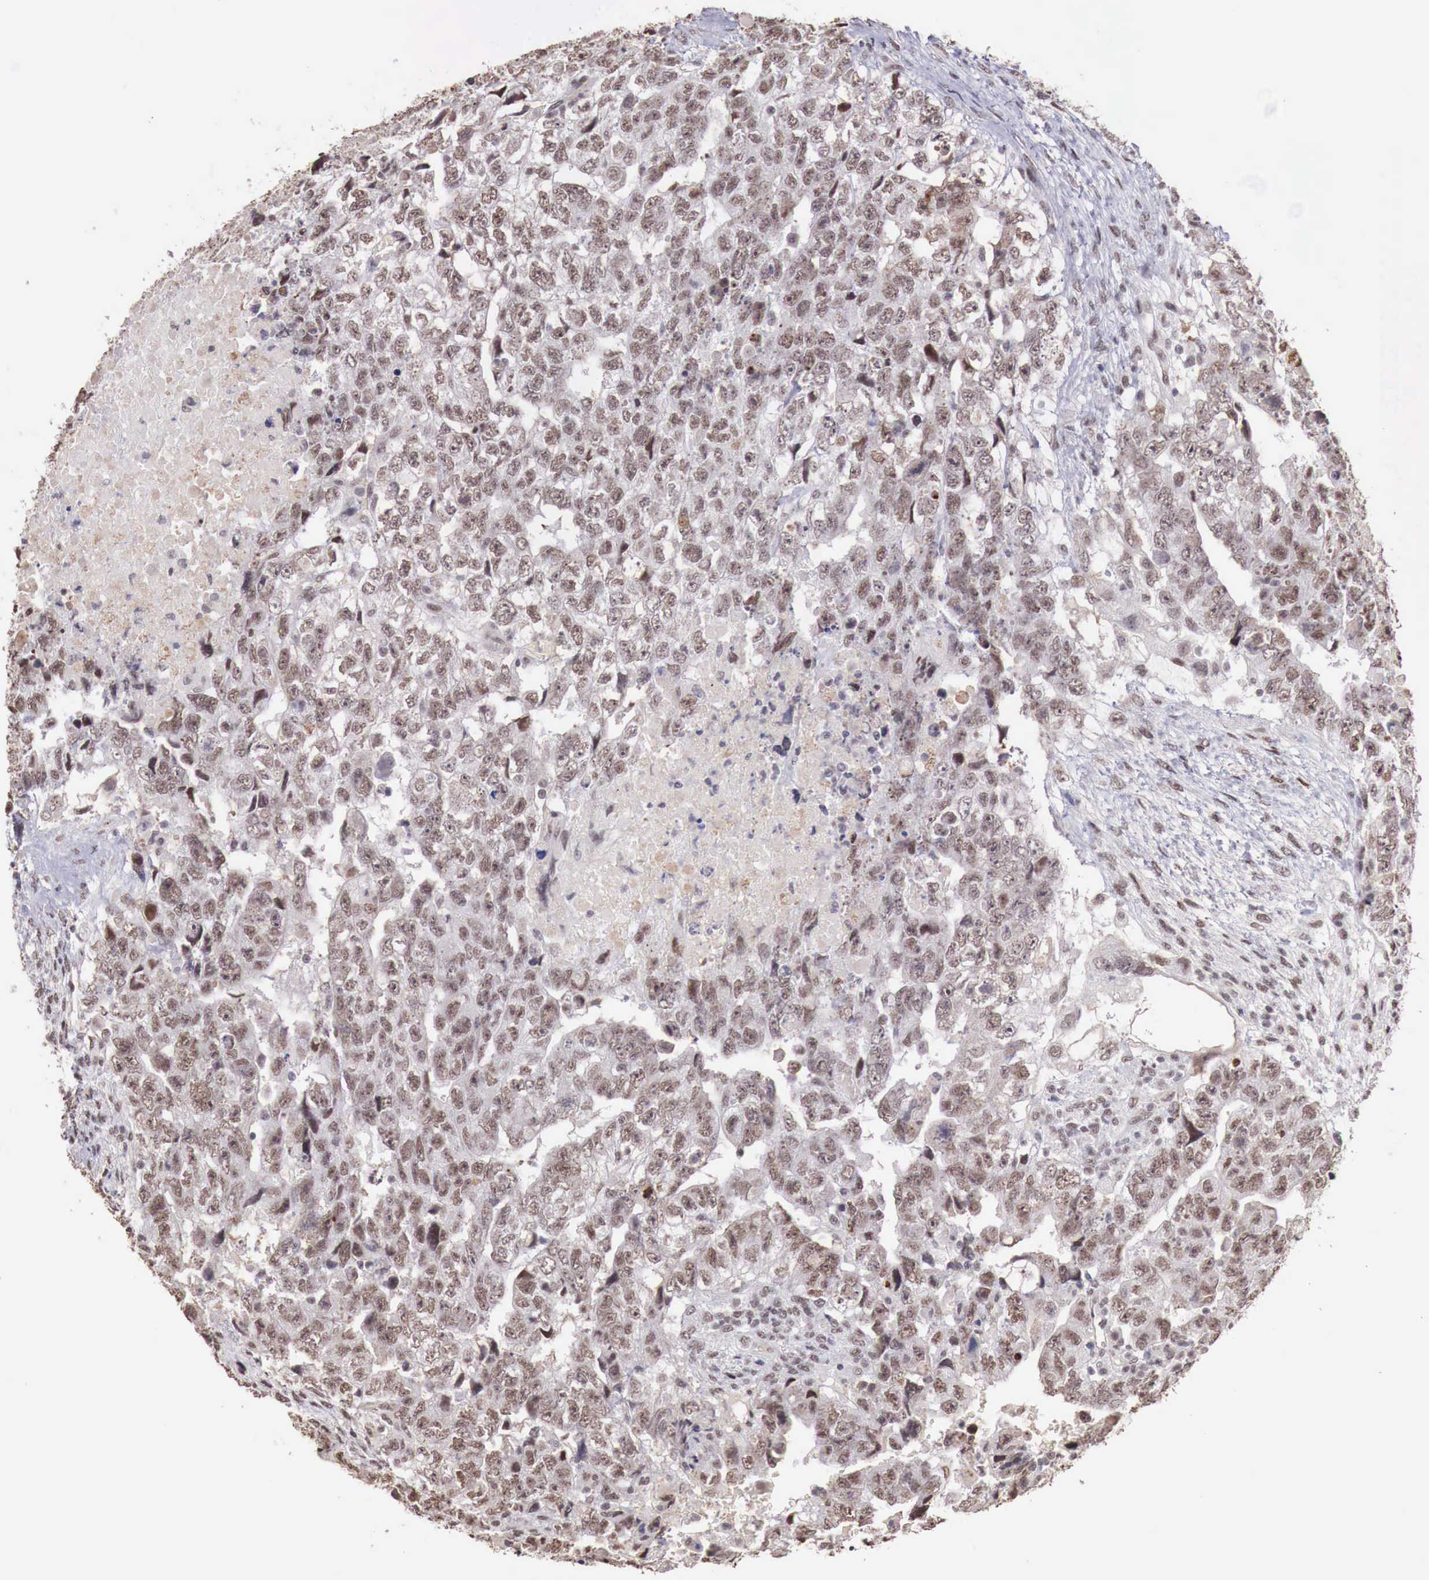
{"staining": {"intensity": "moderate", "quantity": ">75%", "location": "cytoplasmic/membranous,nuclear"}, "tissue": "testis cancer", "cell_type": "Tumor cells", "image_type": "cancer", "snomed": [{"axis": "morphology", "description": "Carcinoma, Embryonal, NOS"}, {"axis": "topography", "description": "Testis"}], "caption": "A brown stain labels moderate cytoplasmic/membranous and nuclear positivity of a protein in testis embryonal carcinoma tumor cells.", "gene": "FOXP2", "patient": {"sex": "male", "age": 36}}